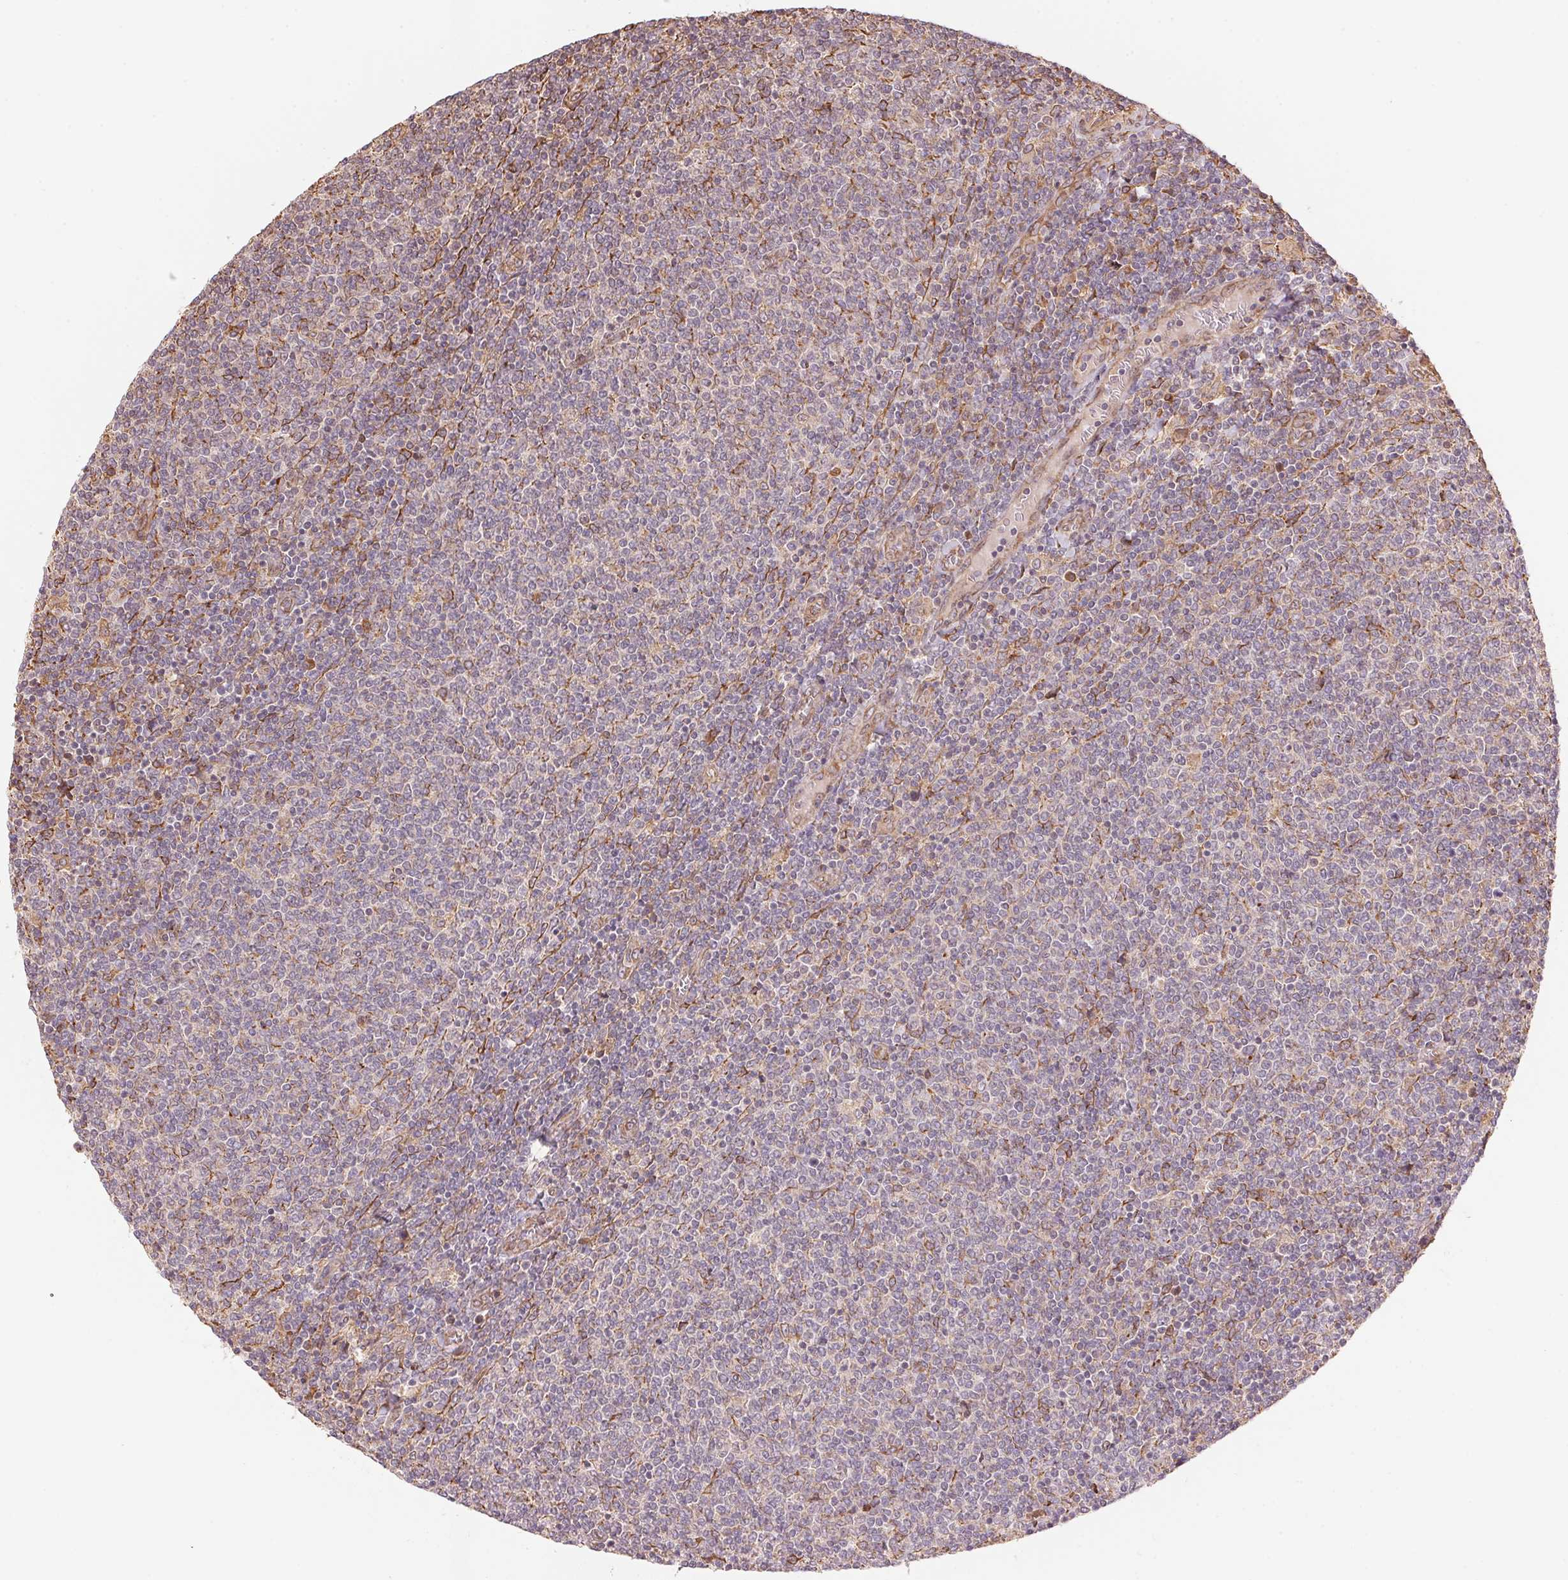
{"staining": {"intensity": "negative", "quantity": "none", "location": "none"}, "tissue": "lymphoma", "cell_type": "Tumor cells", "image_type": "cancer", "snomed": [{"axis": "morphology", "description": "Malignant lymphoma, non-Hodgkin's type, Low grade"}, {"axis": "topography", "description": "Lymph node"}], "caption": "Malignant lymphoma, non-Hodgkin's type (low-grade) was stained to show a protein in brown. There is no significant staining in tumor cells.", "gene": "C6orf163", "patient": {"sex": "male", "age": 52}}